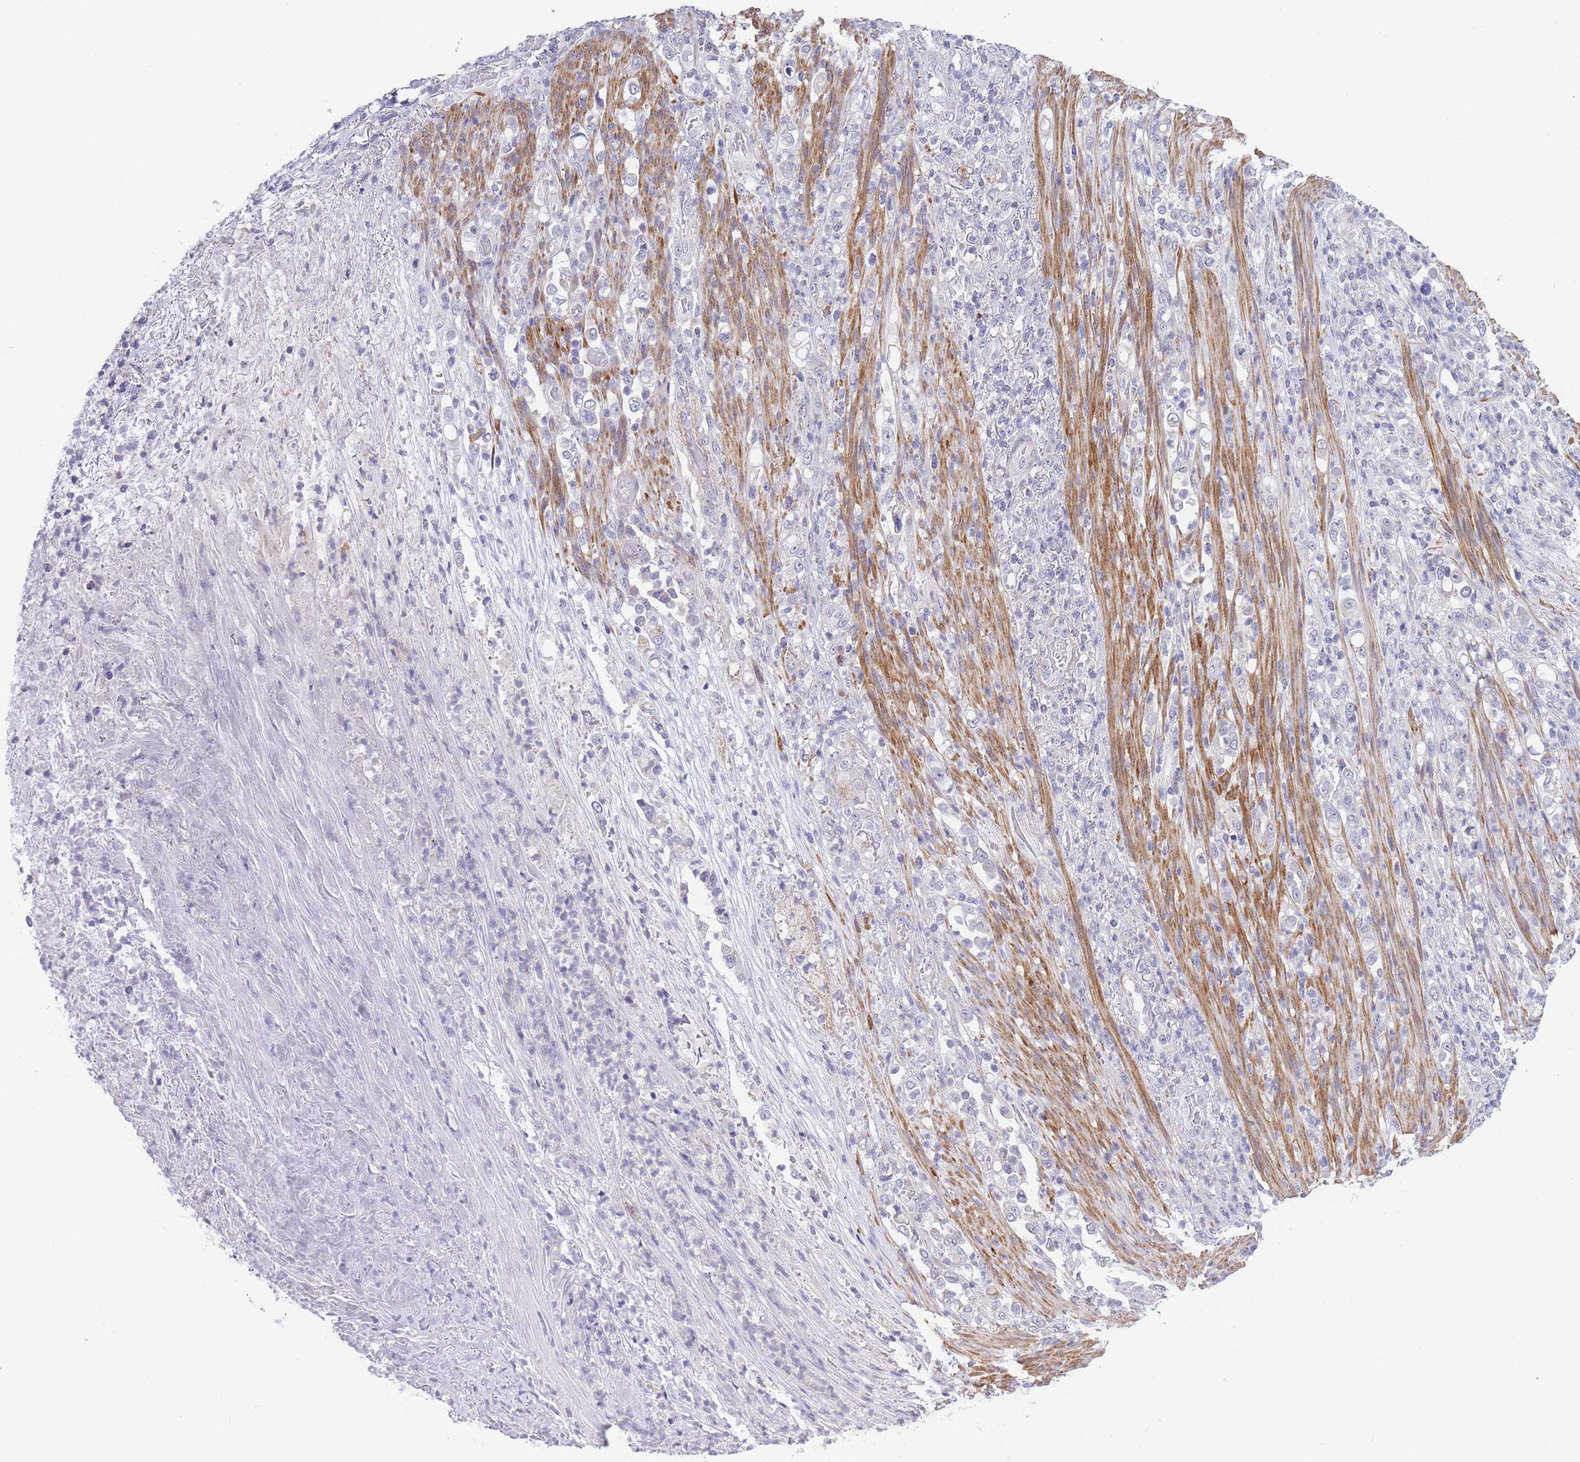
{"staining": {"intensity": "negative", "quantity": "none", "location": "none"}, "tissue": "stomach cancer", "cell_type": "Tumor cells", "image_type": "cancer", "snomed": [{"axis": "morphology", "description": "Normal tissue, NOS"}, {"axis": "morphology", "description": "Adenocarcinoma, NOS"}, {"axis": "topography", "description": "Stomach"}], "caption": "Immunohistochemical staining of human stomach cancer reveals no significant positivity in tumor cells.", "gene": "ASAP3", "patient": {"sex": "female", "age": 79}}